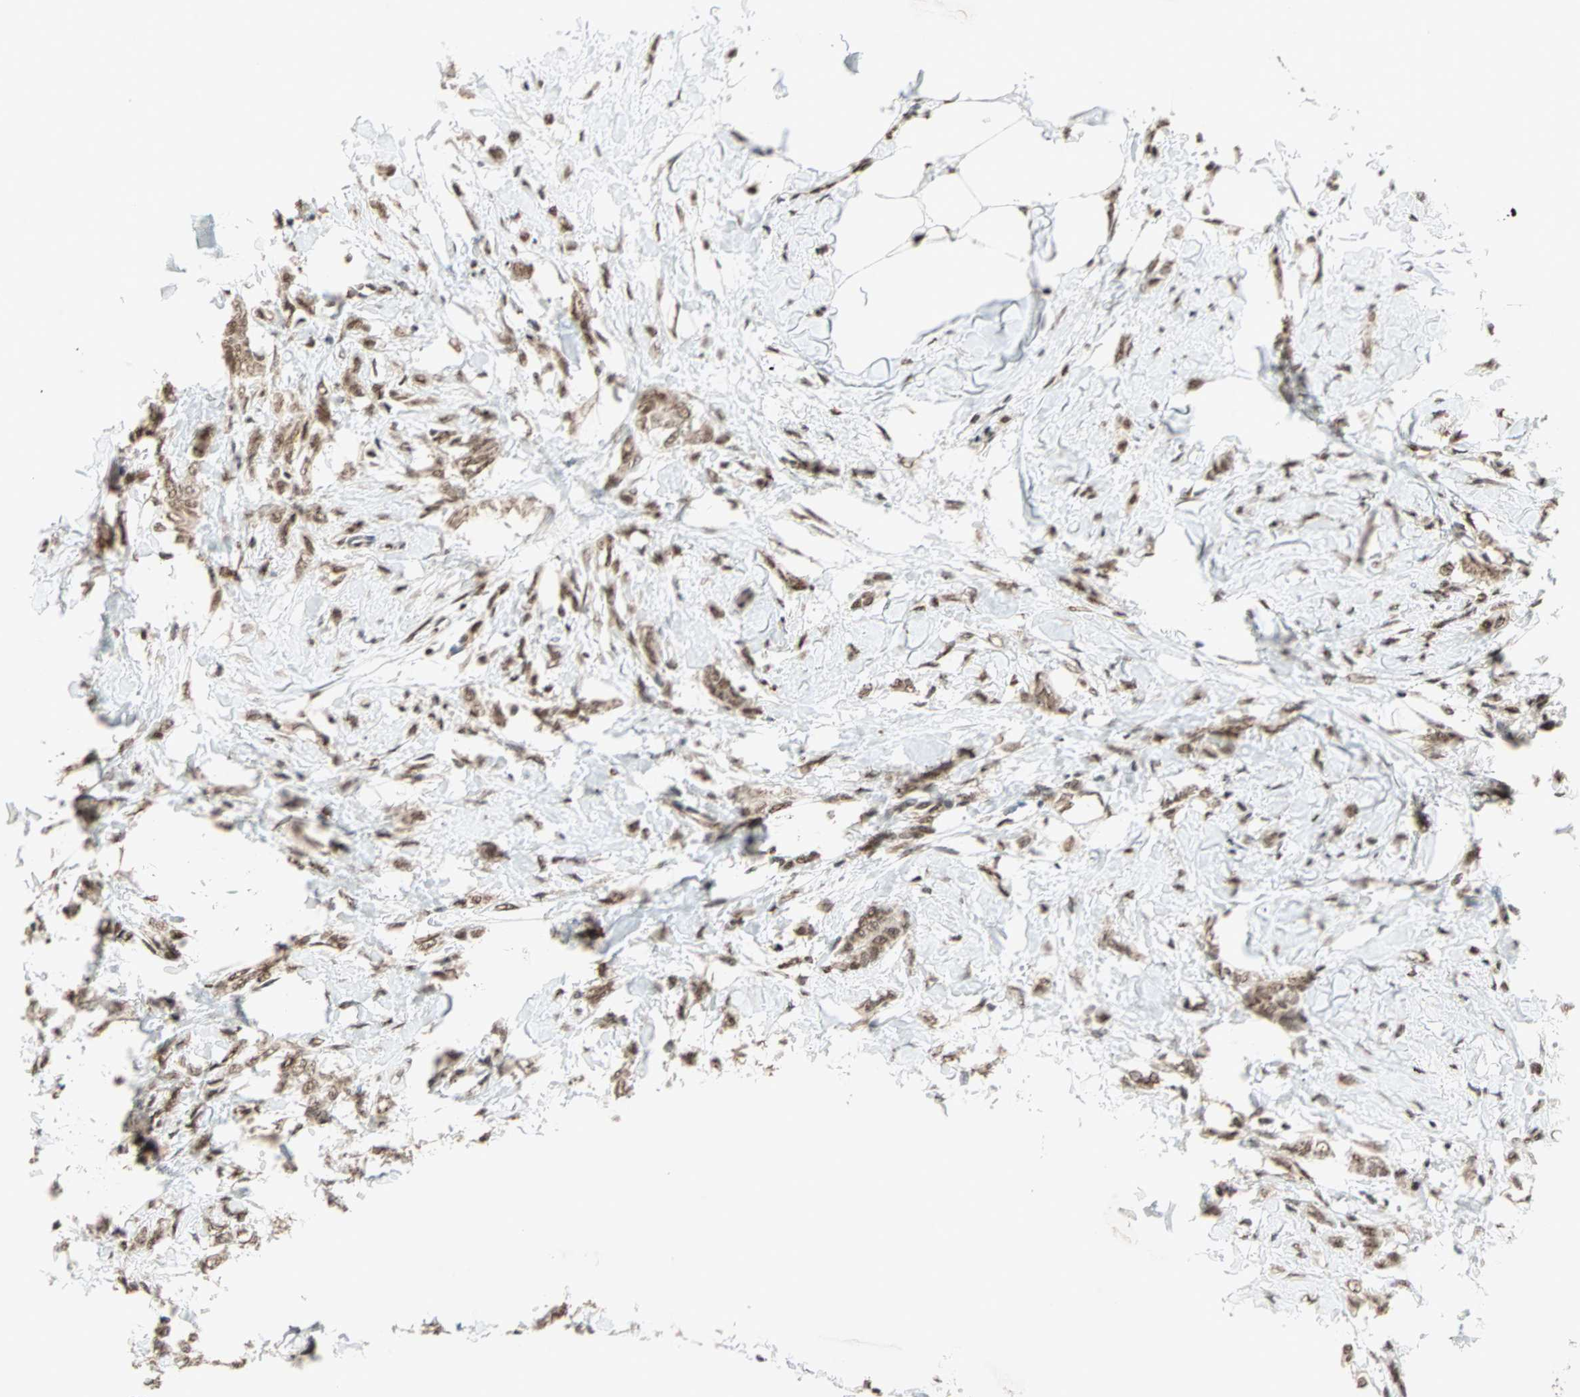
{"staining": {"intensity": "moderate", "quantity": ">75%", "location": "nuclear"}, "tissue": "breast cancer", "cell_type": "Tumor cells", "image_type": "cancer", "snomed": [{"axis": "morphology", "description": "Lobular carcinoma, in situ"}, {"axis": "morphology", "description": "Lobular carcinoma"}, {"axis": "topography", "description": "Breast"}], "caption": "Protein expression analysis of lobular carcinoma (breast) demonstrates moderate nuclear staining in approximately >75% of tumor cells. Immunohistochemistry stains the protein of interest in brown and the nuclei are stained blue.", "gene": "DAZAP1", "patient": {"sex": "female", "age": 41}}